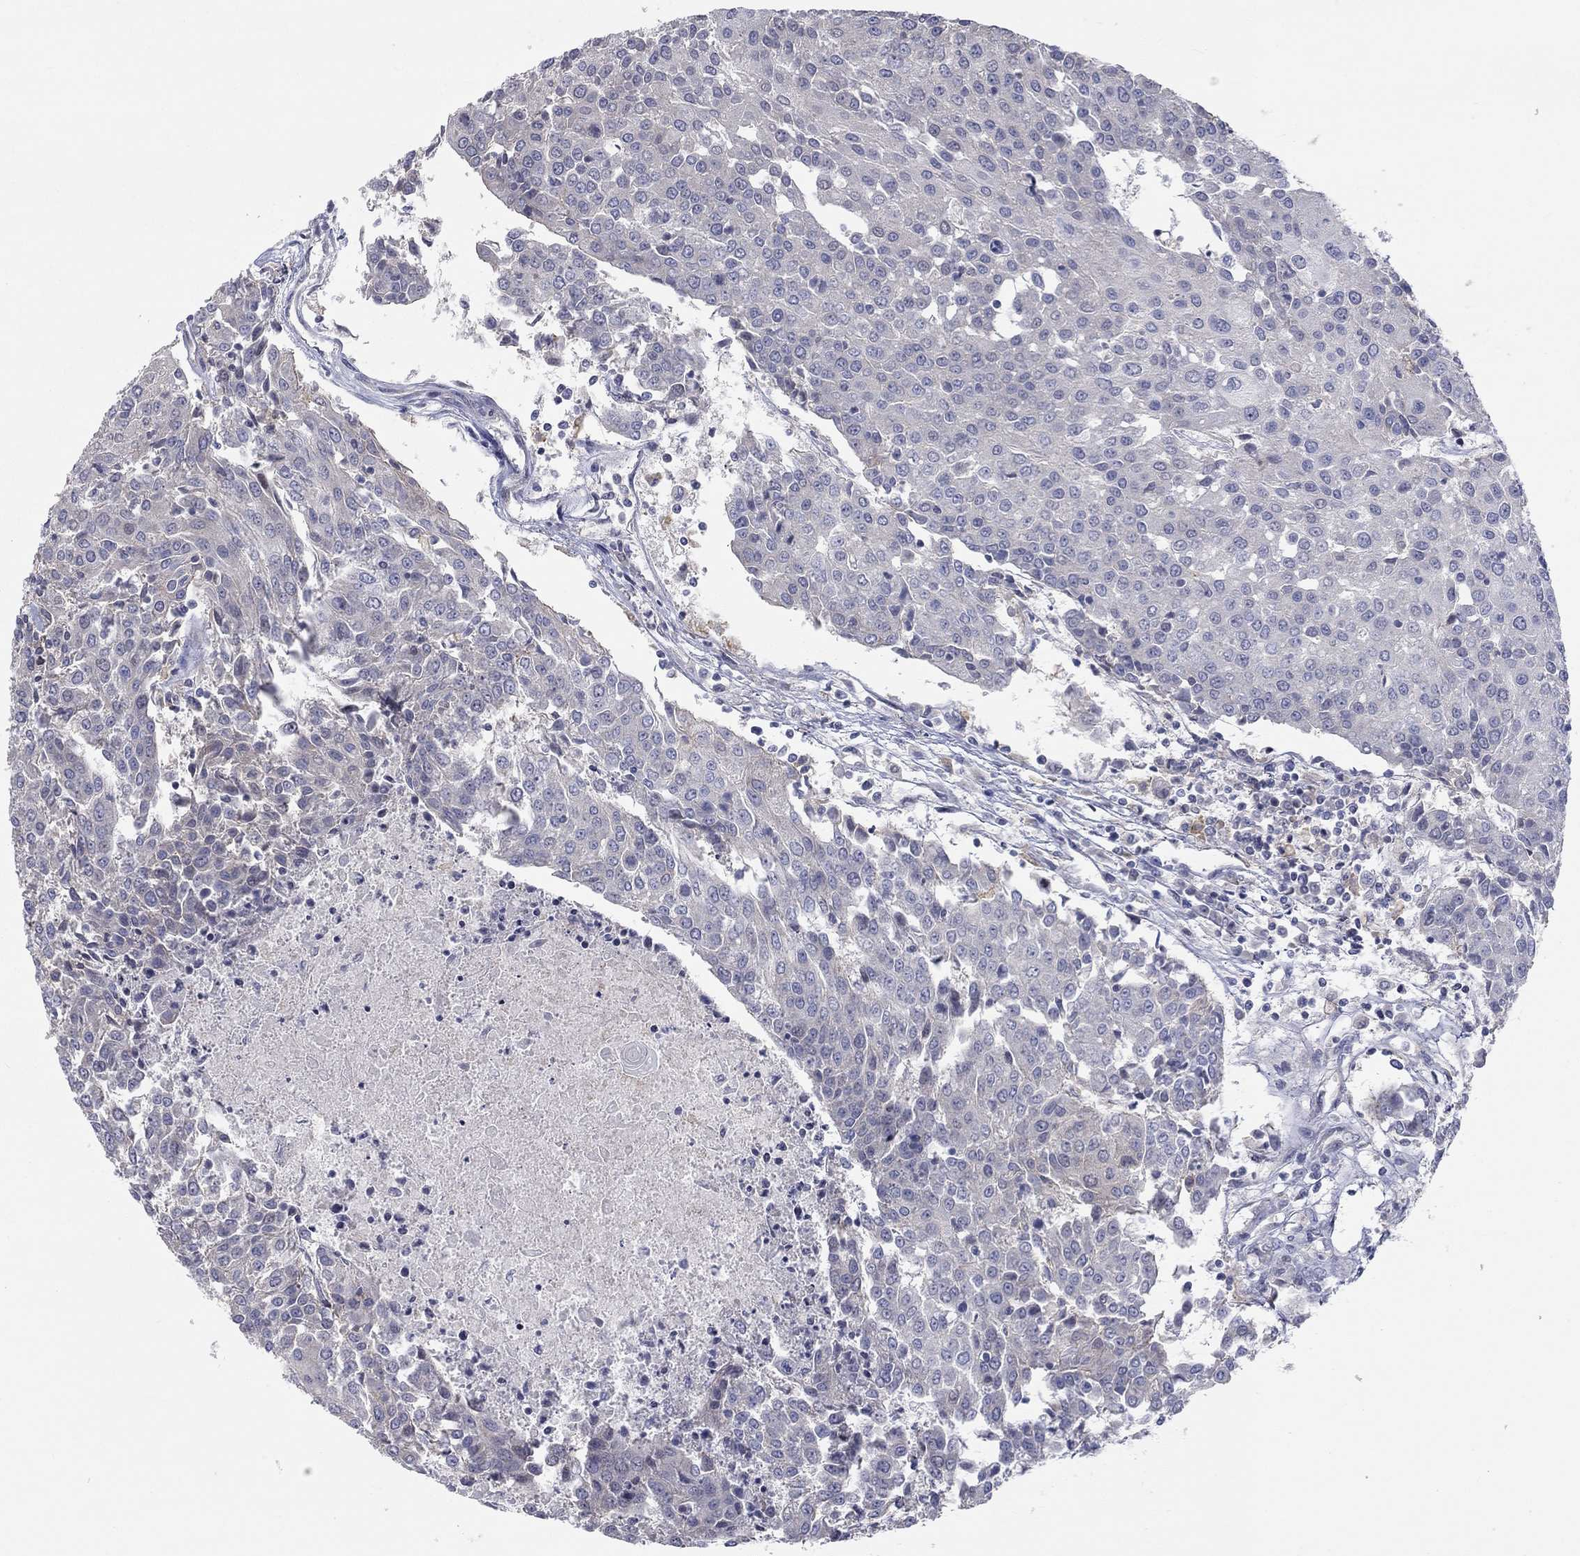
{"staining": {"intensity": "negative", "quantity": "none", "location": "none"}, "tissue": "urothelial cancer", "cell_type": "Tumor cells", "image_type": "cancer", "snomed": [{"axis": "morphology", "description": "Urothelial carcinoma, High grade"}, {"axis": "topography", "description": "Urinary bladder"}], "caption": "IHC of urothelial cancer demonstrates no expression in tumor cells.", "gene": "PCDHGA10", "patient": {"sex": "female", "age": 85}}